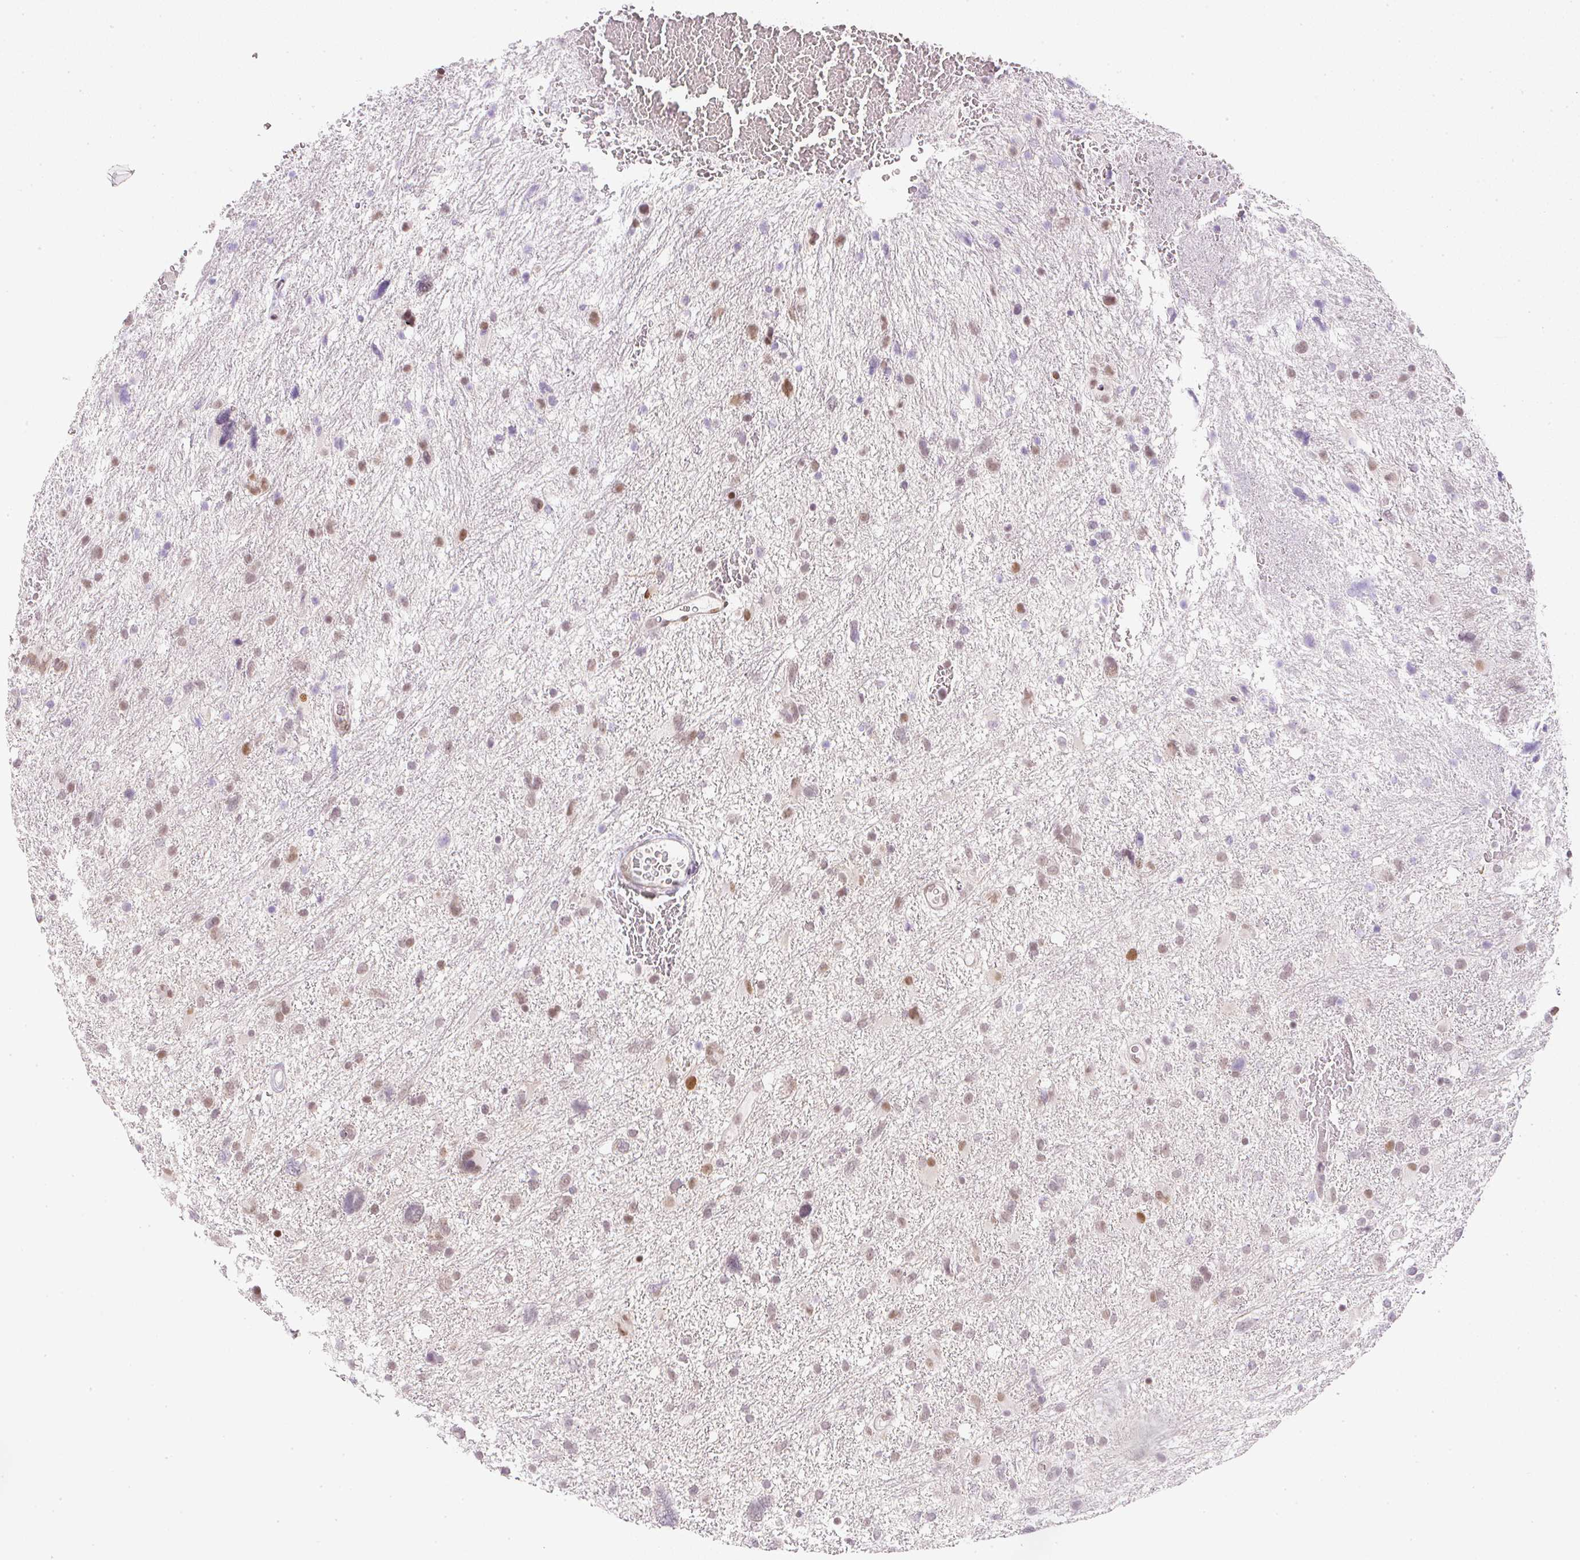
{"staining": {"intensity": "weak", "quantity": ">75%", "location": "nuclear"}, "tissue": "glioma", "cell_type": "Tumor cells", "image_type": "cancer", "snomed": [{"axis": "morphology", "description": "Glioma, malignant, High grade"}, {"axis": "topography", "description": "Brain"}], "caption": "IHC of glioma displays low levels of weak nuclear staining in about >75% of tumor cells.", "gene": "DPPA4", "patient": {"sex": "male", "age": 61}}